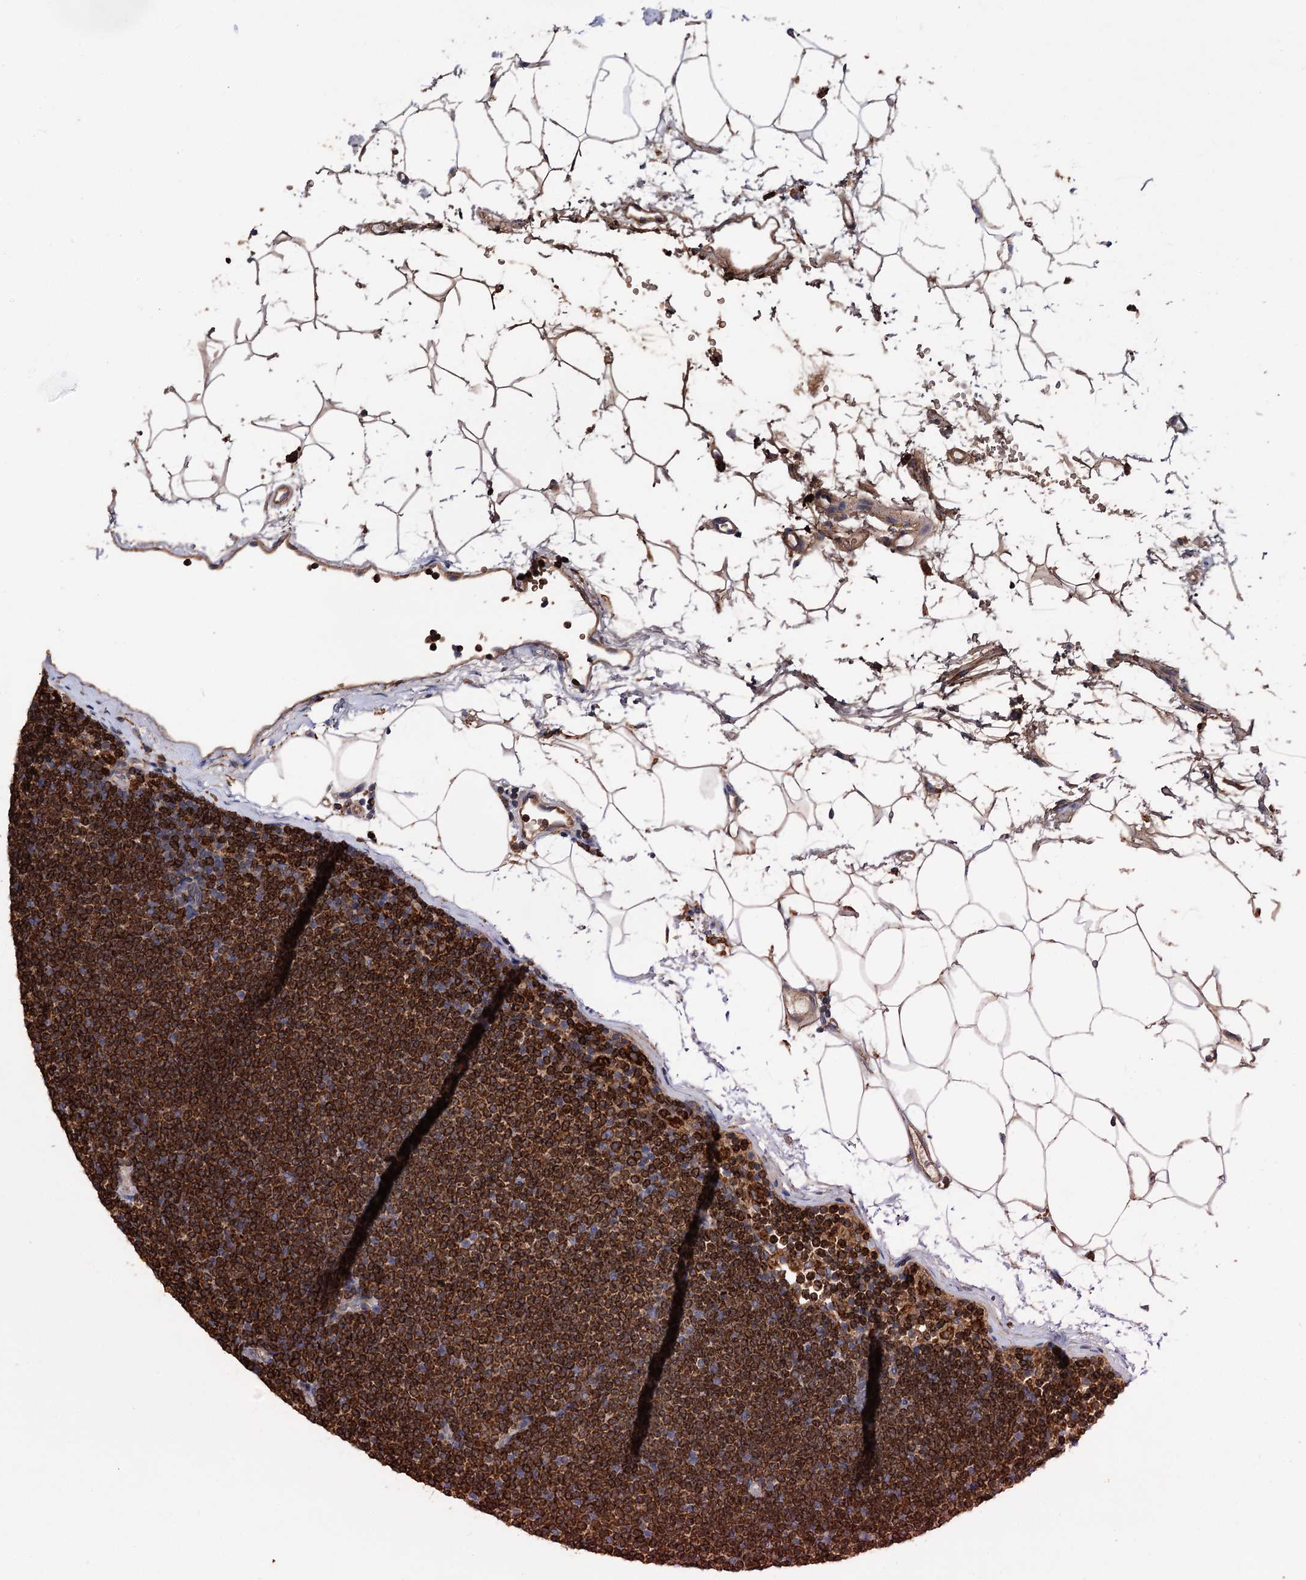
{"staining": {"intensity": "strong", "quantity": ">75%", "location": "cytoplasmic/membranous"}, "tissue": "lymphoma", "cell_type": "Tumor cells", "image_type": "cancer", "snomed": [{"axis": "morphology", "description": "Malignant lymphoma, non-Hodgkin's type, Low grade"}, {"axis": "topography", "description": "Lymph node"}], "caption": "There is high levels of strong cytoplasmic/membranous expression in tumor cells of lymphoma, as demonstrated by immunohistochemical staining (brown color).", "gene": "ERP29", "patient": {"sex": "female", "age": 53}}